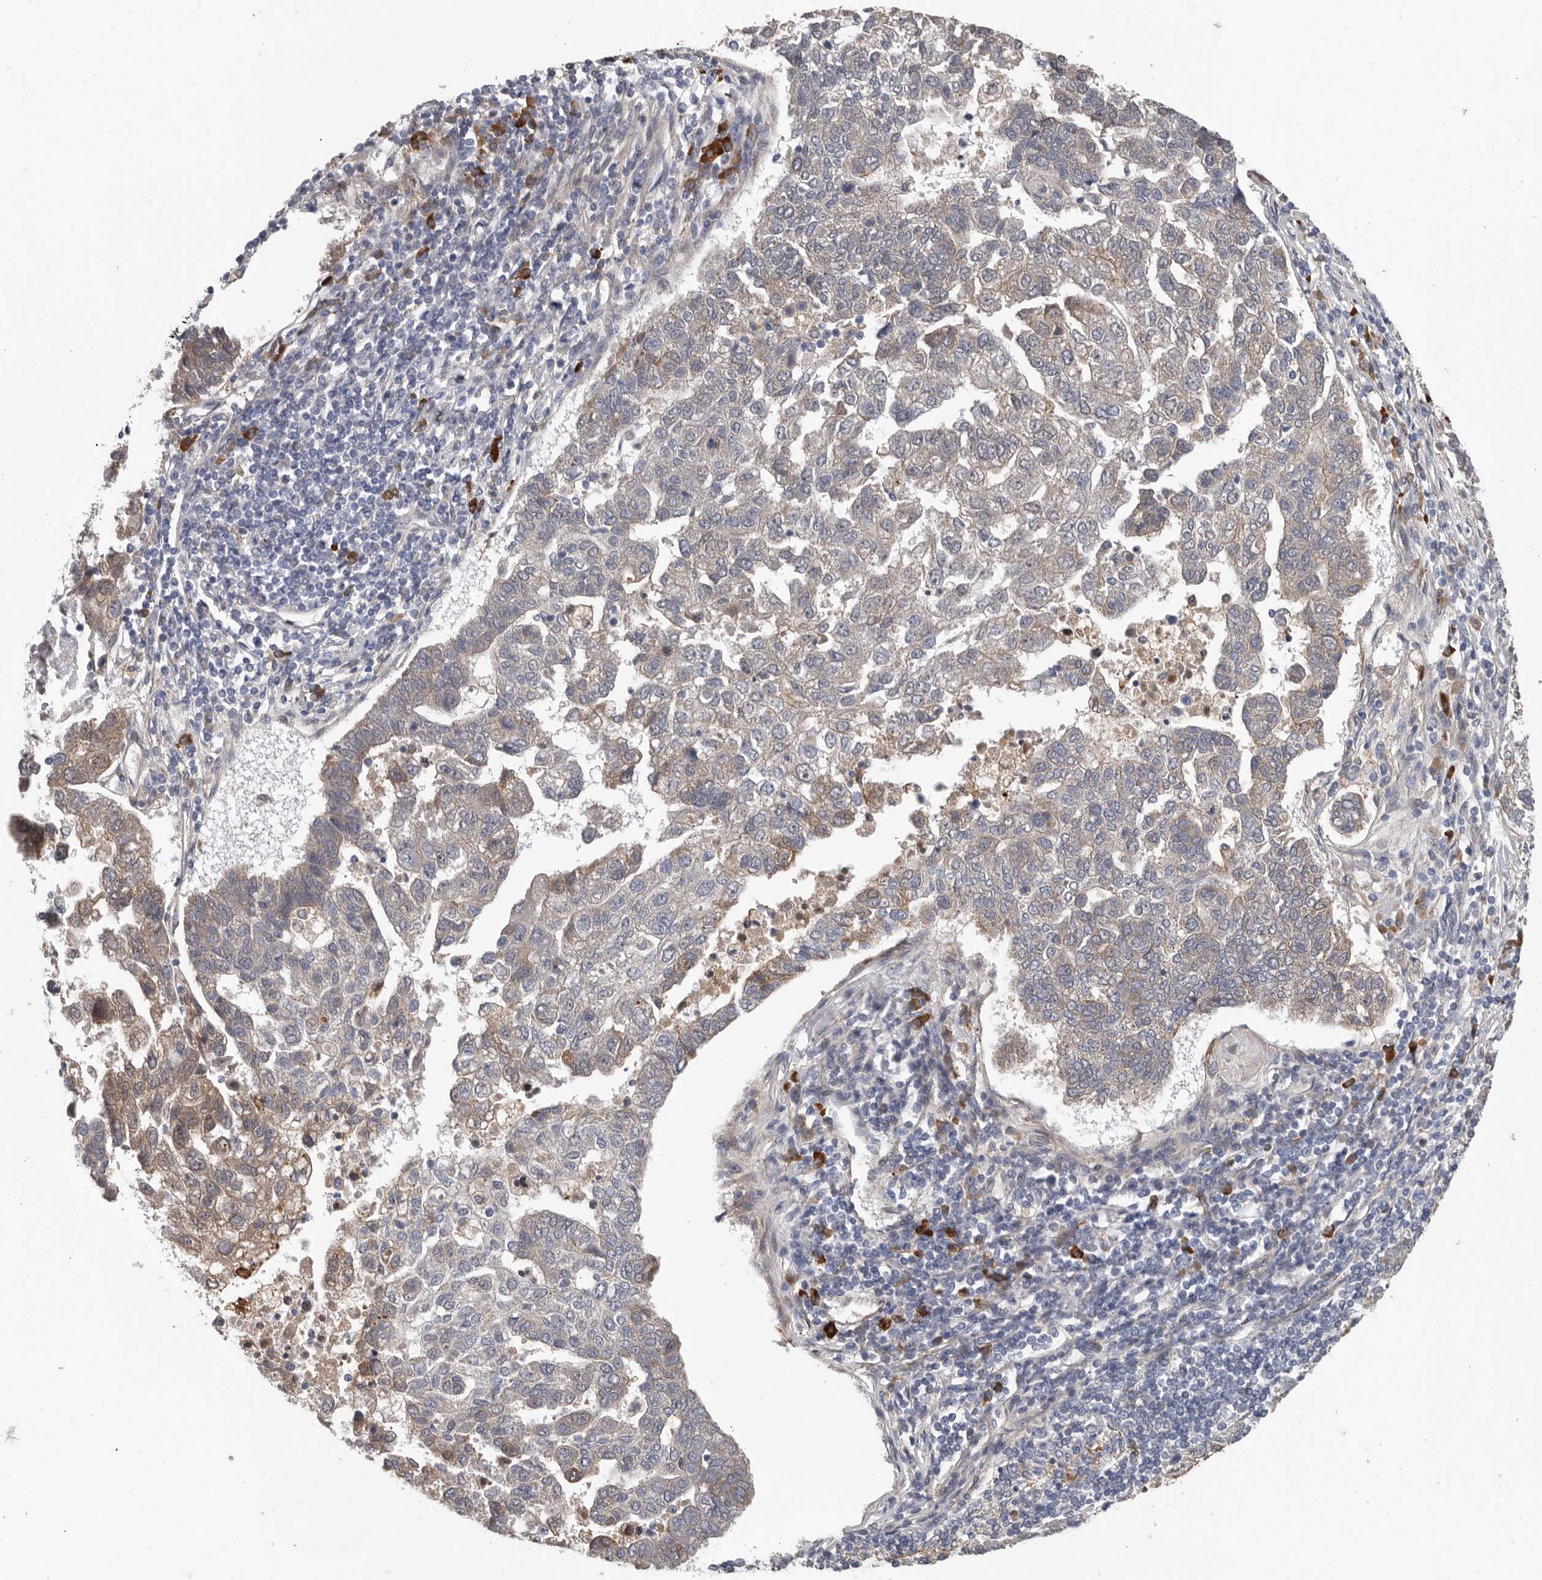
{"staining": {"intensity": "weak", "quantity": "<25%", "location": "cytoplasmic/membranous"}, "tissue": "pancreatic cancer", "cell_type": "Tumor cells", "image_type": "cancer", "snomed": [{"axis": "morphology", "description": "Adenocarcinoma, NOS"}, {"axis": "topography", "description": "Pancreas"}], "caption": "DAB (3,3'-diaminobenzidine) immunohistochemical staining of human pancreatic cancer (adenocarcinoma) demonstrates no significant expression in tumor cells.", "gene": "ATXN3L", "patient": {"sex": "female", "age": 61}}